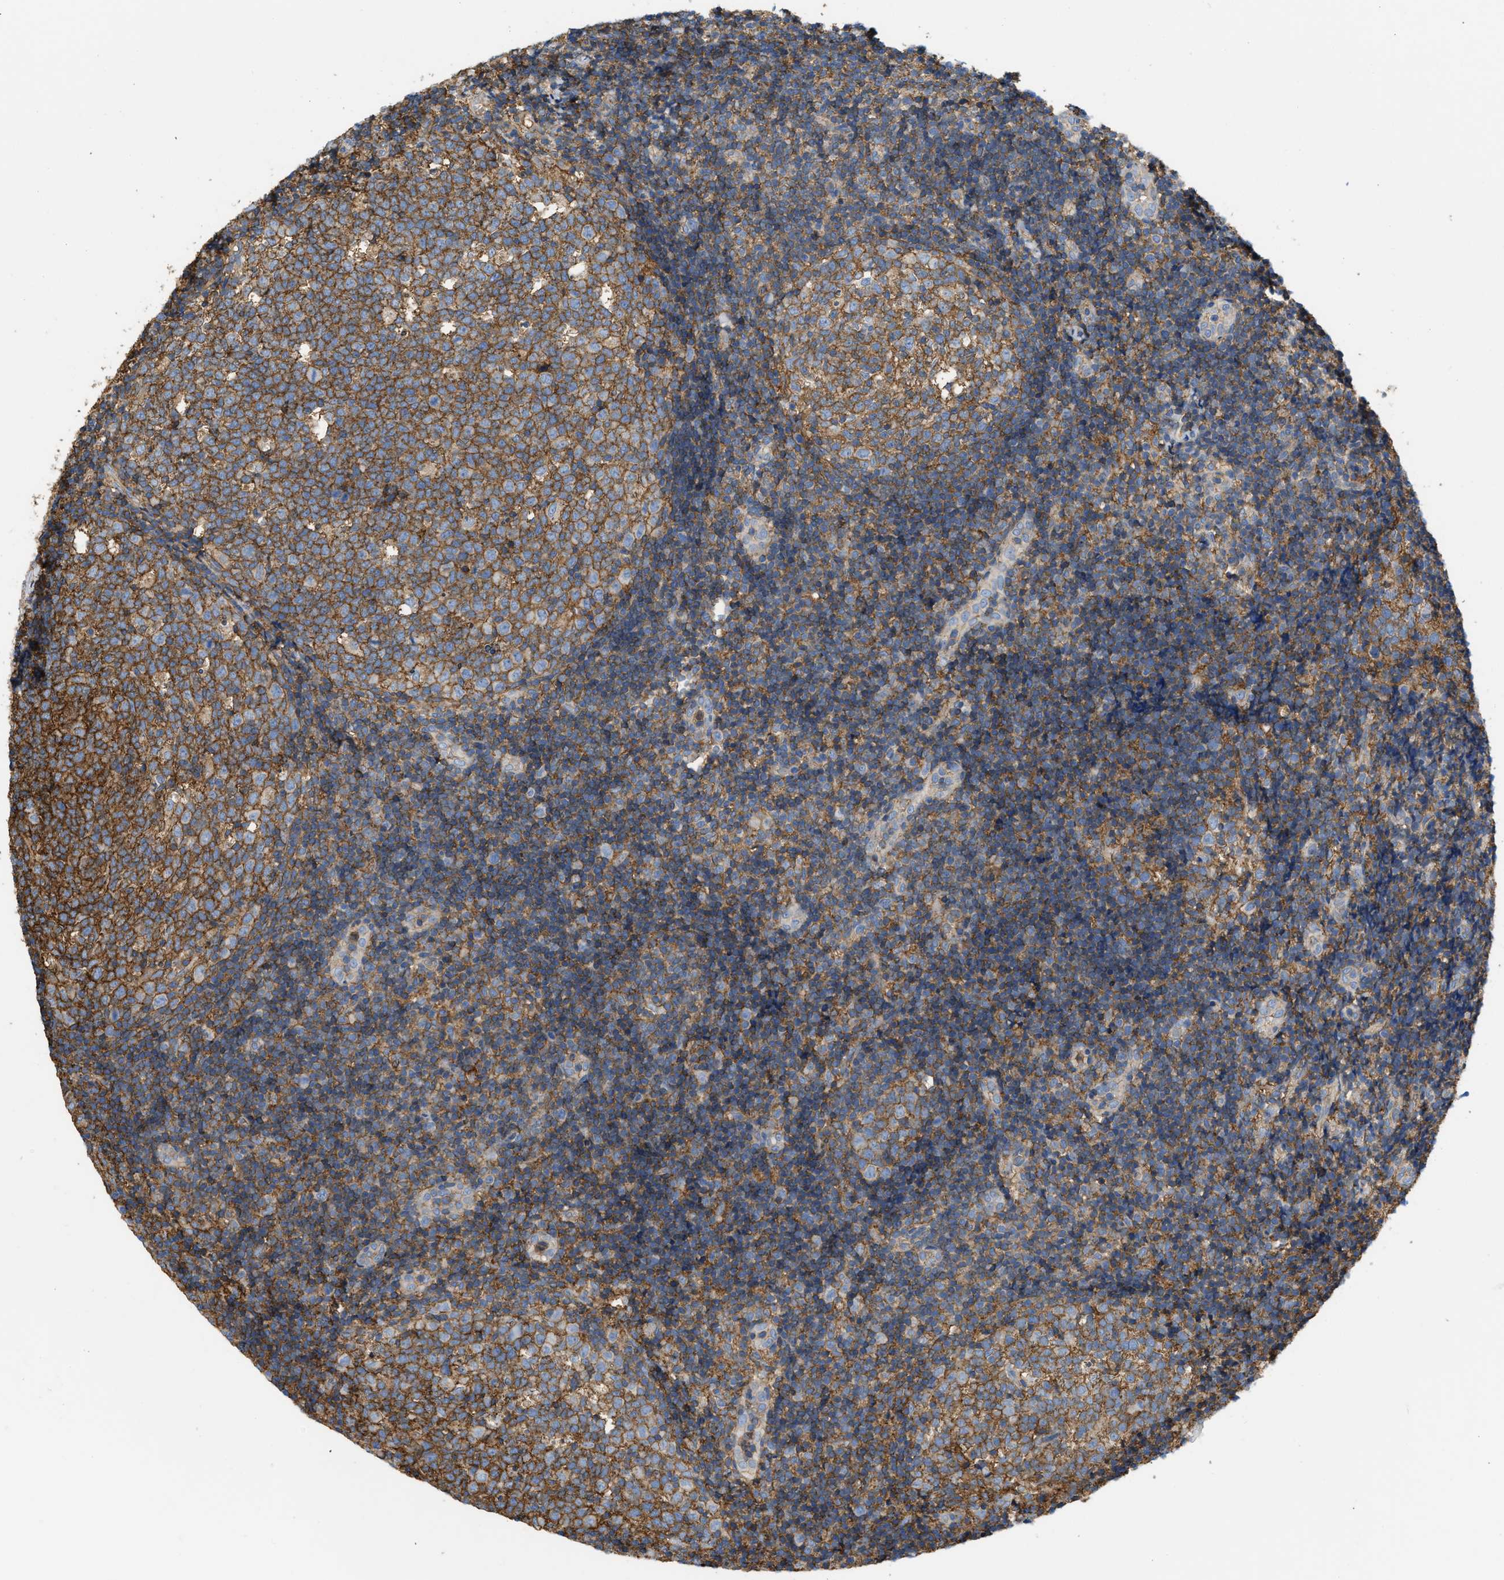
{"staining": {"intensity": "moderate", "quantity": ">75%", "location": "cytoplasmic/membranous"}, "tissue": "tonsil", "cell_type": "Germinal center cells", "image_type": "normal", "snomed": [{"axis": "morphology", "description": "Normal tissue, NOS"}, {"axis": "topography", "description": "Tonsil"}], "caption": "Immunohistochemical staining of normal human tonsil reveals >75% levels of moderate cytoplasmic/membranous protein staining in approximately >75% of germinal center cells. Immunohistochemistry (ihc) stains the protein of interest in brown and the nuclei are stained blue.", "gene": "GNB4", "patient": {"sex": "female", "age": 19}}